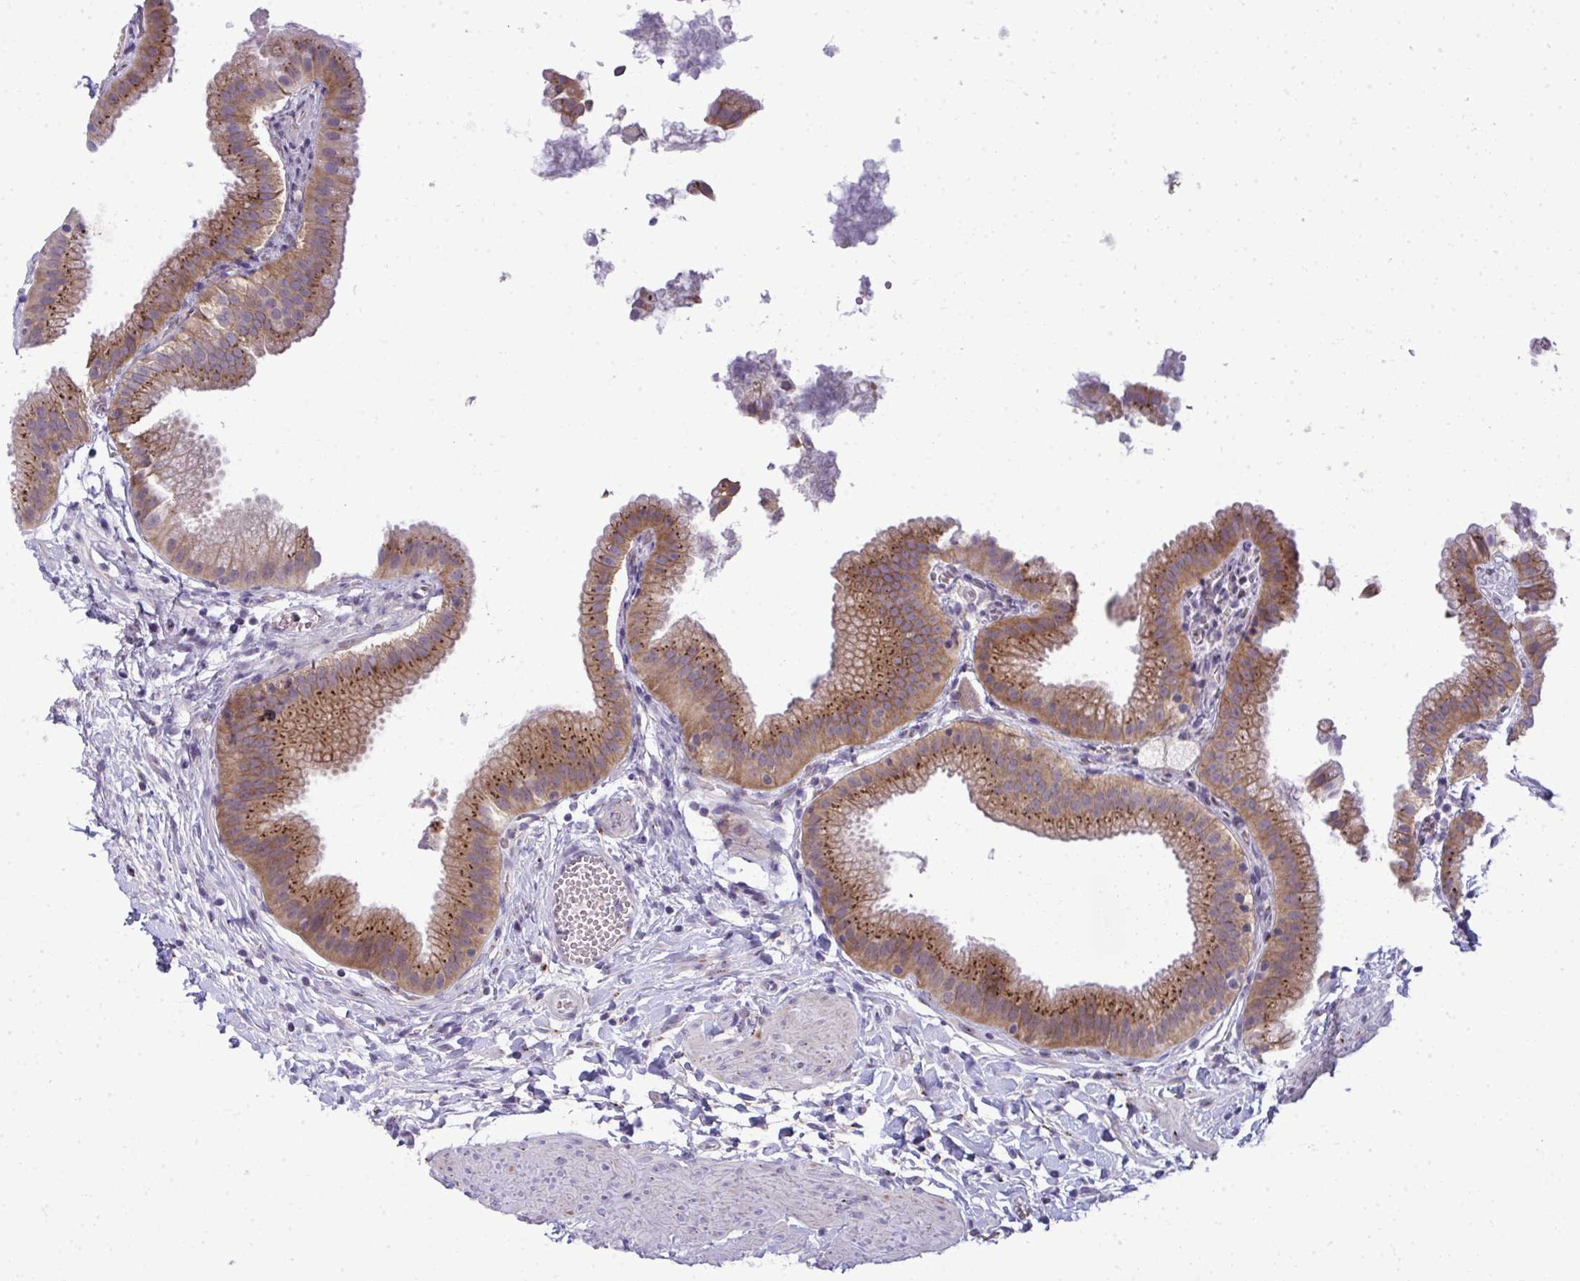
{"staining": {"intensity": "moderate", "quantity": ">75%", "location": "cytoplasmic/membranous"}, "tissue": "gallbladder", "cell_type": "Glandular cells", "image_type": "normal", "snomed": [{"axis": "morphology", "description": "Normal tissue, NOS"}, {"axis": "topography", "description": "Gallbladder"}], "caption": "This is a photomicrograph of immunohistochemistry (IHC) staining of unremarkable gallbladder, which shows moderate staining in the cytoplasmic/membranous of glandular cells.", "gene": "DTX4", "patient": {"sex": "female", "age": 63}}